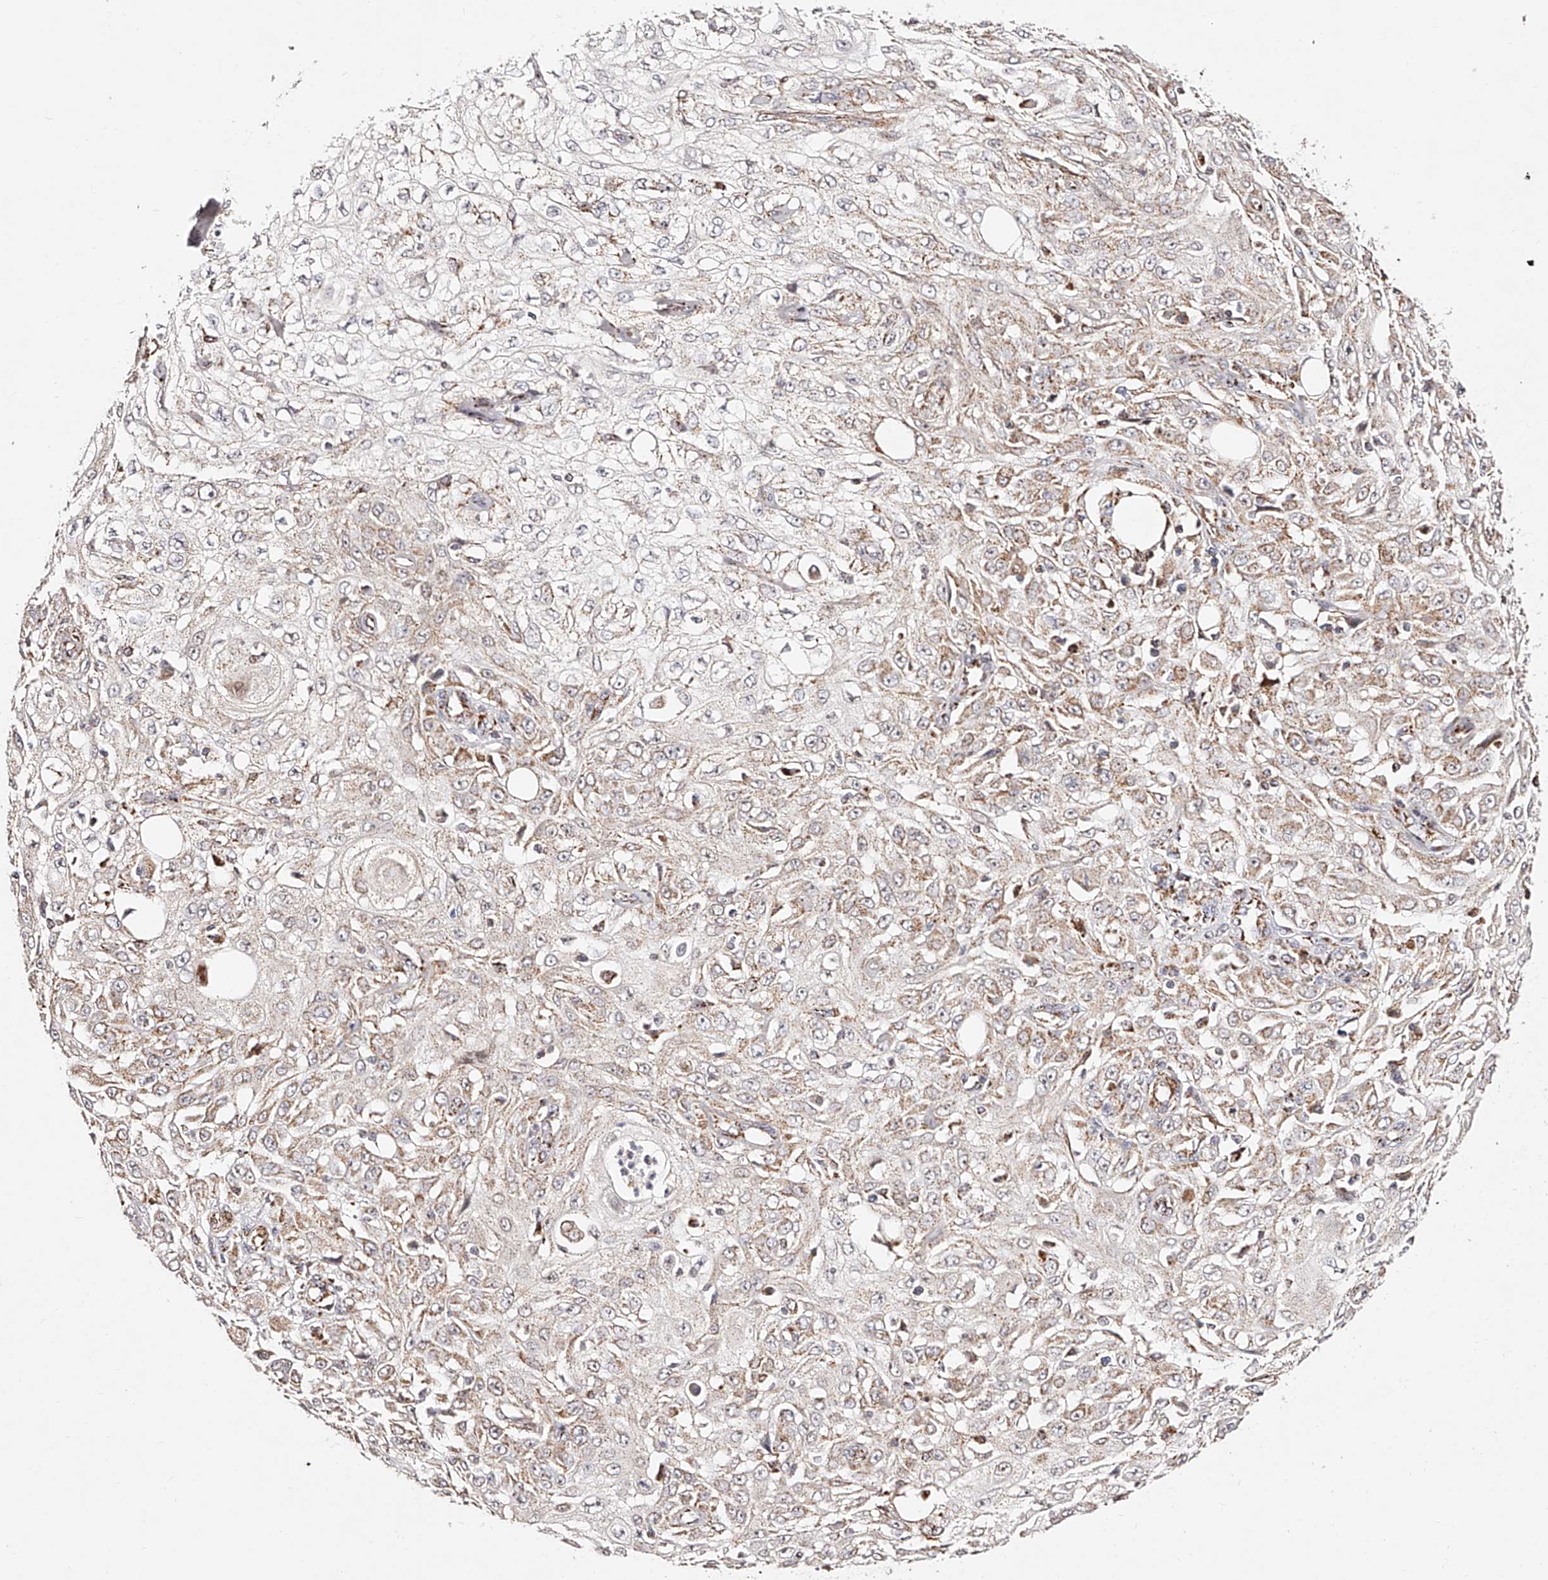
{"staining": {"intensity": "weak", "quantity": "25%-75%", "location": "cytoplasmic/membranous"}, "tissue": "skin cancer", "cell_type": "Tumor cells", "image_type": "cancer", "snomed": [{"axis": "morphology", "description": "Squamous cell carcinoma, NOS"}, {"axis": "morphology", "description": "Squamous cell carcinoma, metastatic, NOS"}, {"axis": "topography", "description": "Skin"}, {"axis": "topography", "description": "Lymph node"}], "caption": "Immunohistochemistry of human skin cancer (metastatic squamous cell carcinoma) reveals low levels of weak cytoplasmic/membranous positivity in about 25%-75% of tumor cells.", "gene": "NDUFV3", "patient": {"sex": "male", "age": 75}}